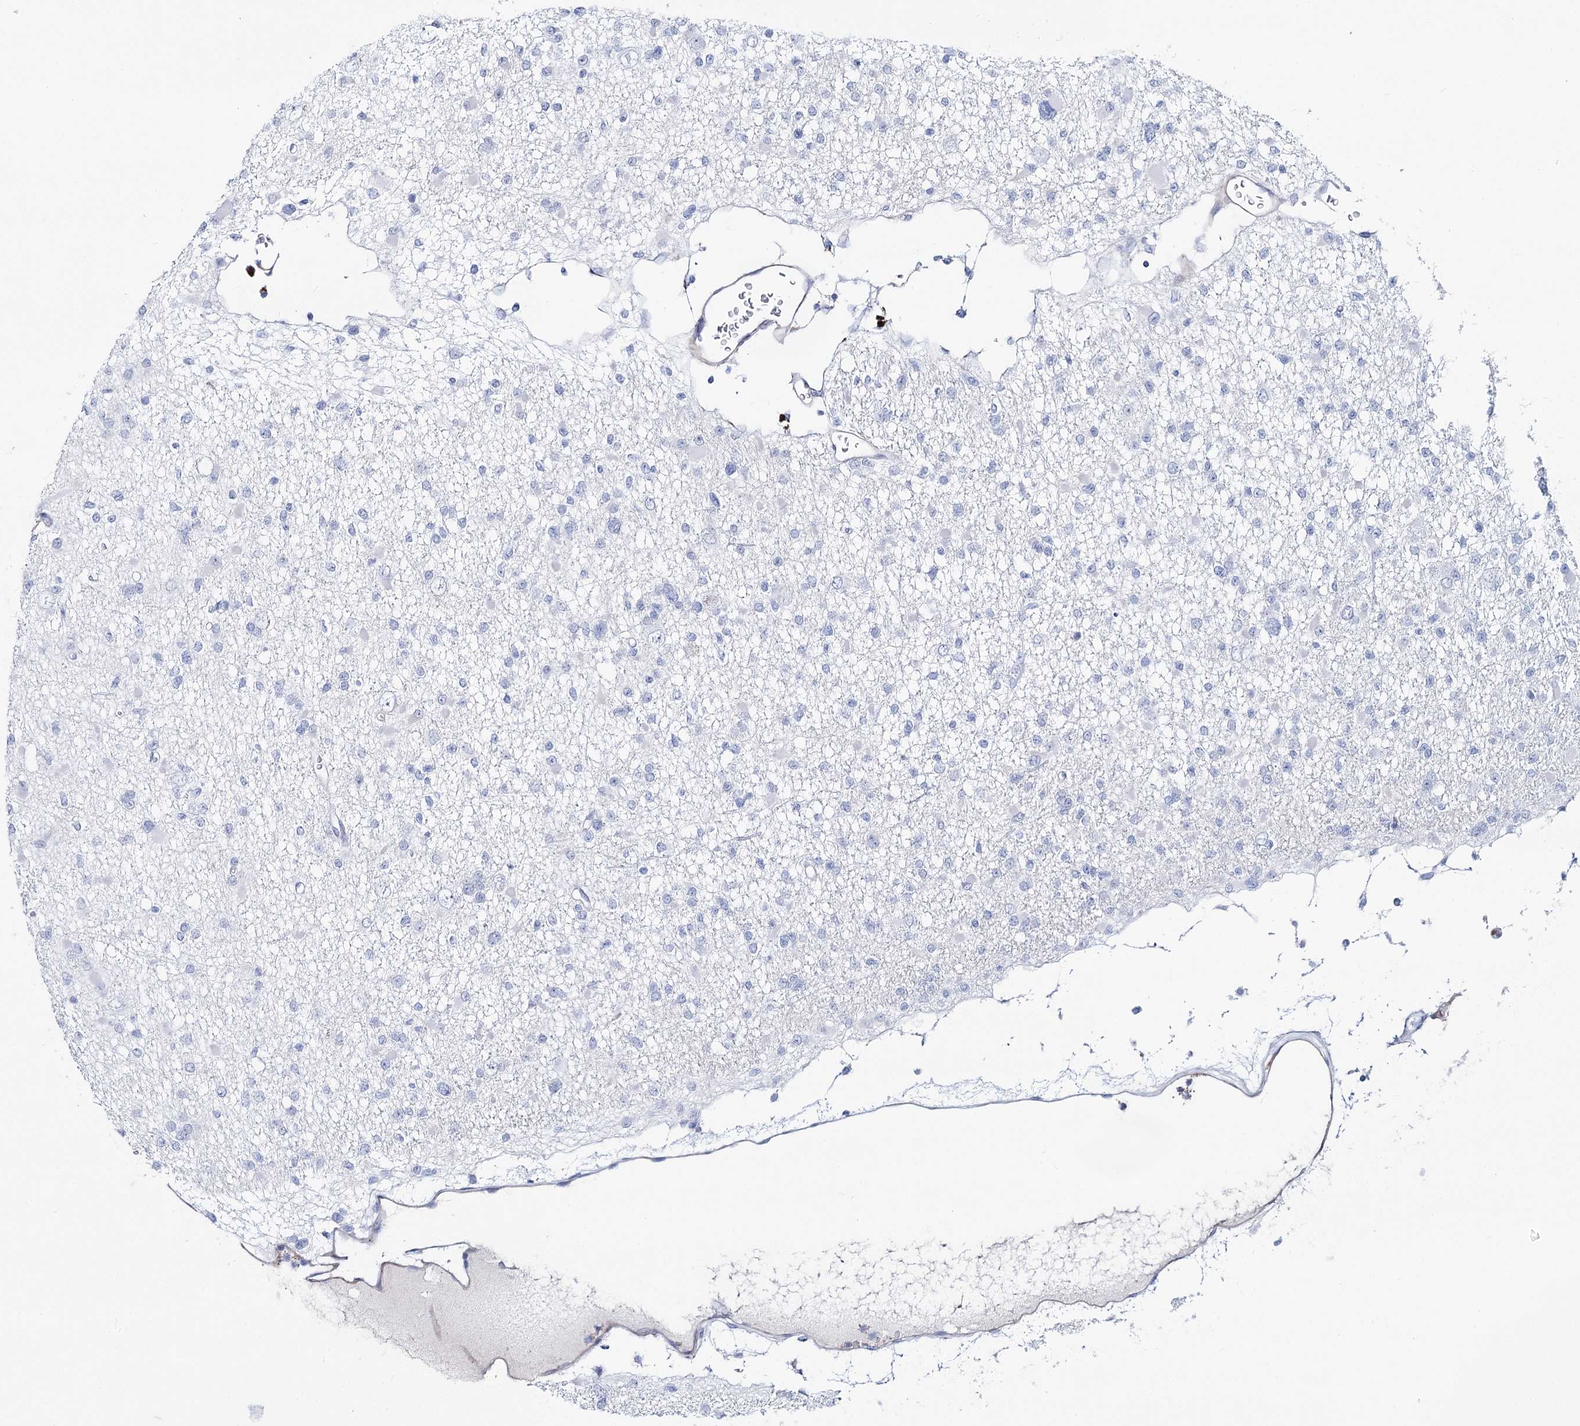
{"staining": {"intensity": "negative", "quantity": "none", "location": "none"}, "tissue": "glioma", "cell_type": "Tumor cells", "image_type": "cancer", "snomed": [{"axis": "morphology", "description": "Glioma, malignant, Low grade"}, {"axis": "topography", "description": "Brain"}], "caption": "This is an immunohistochemistry photomicrograph of human glioma. There is no positivity in tumor cells.", "gene": "ANKRD23", "patient": {"sex": "female", "age": 22}}